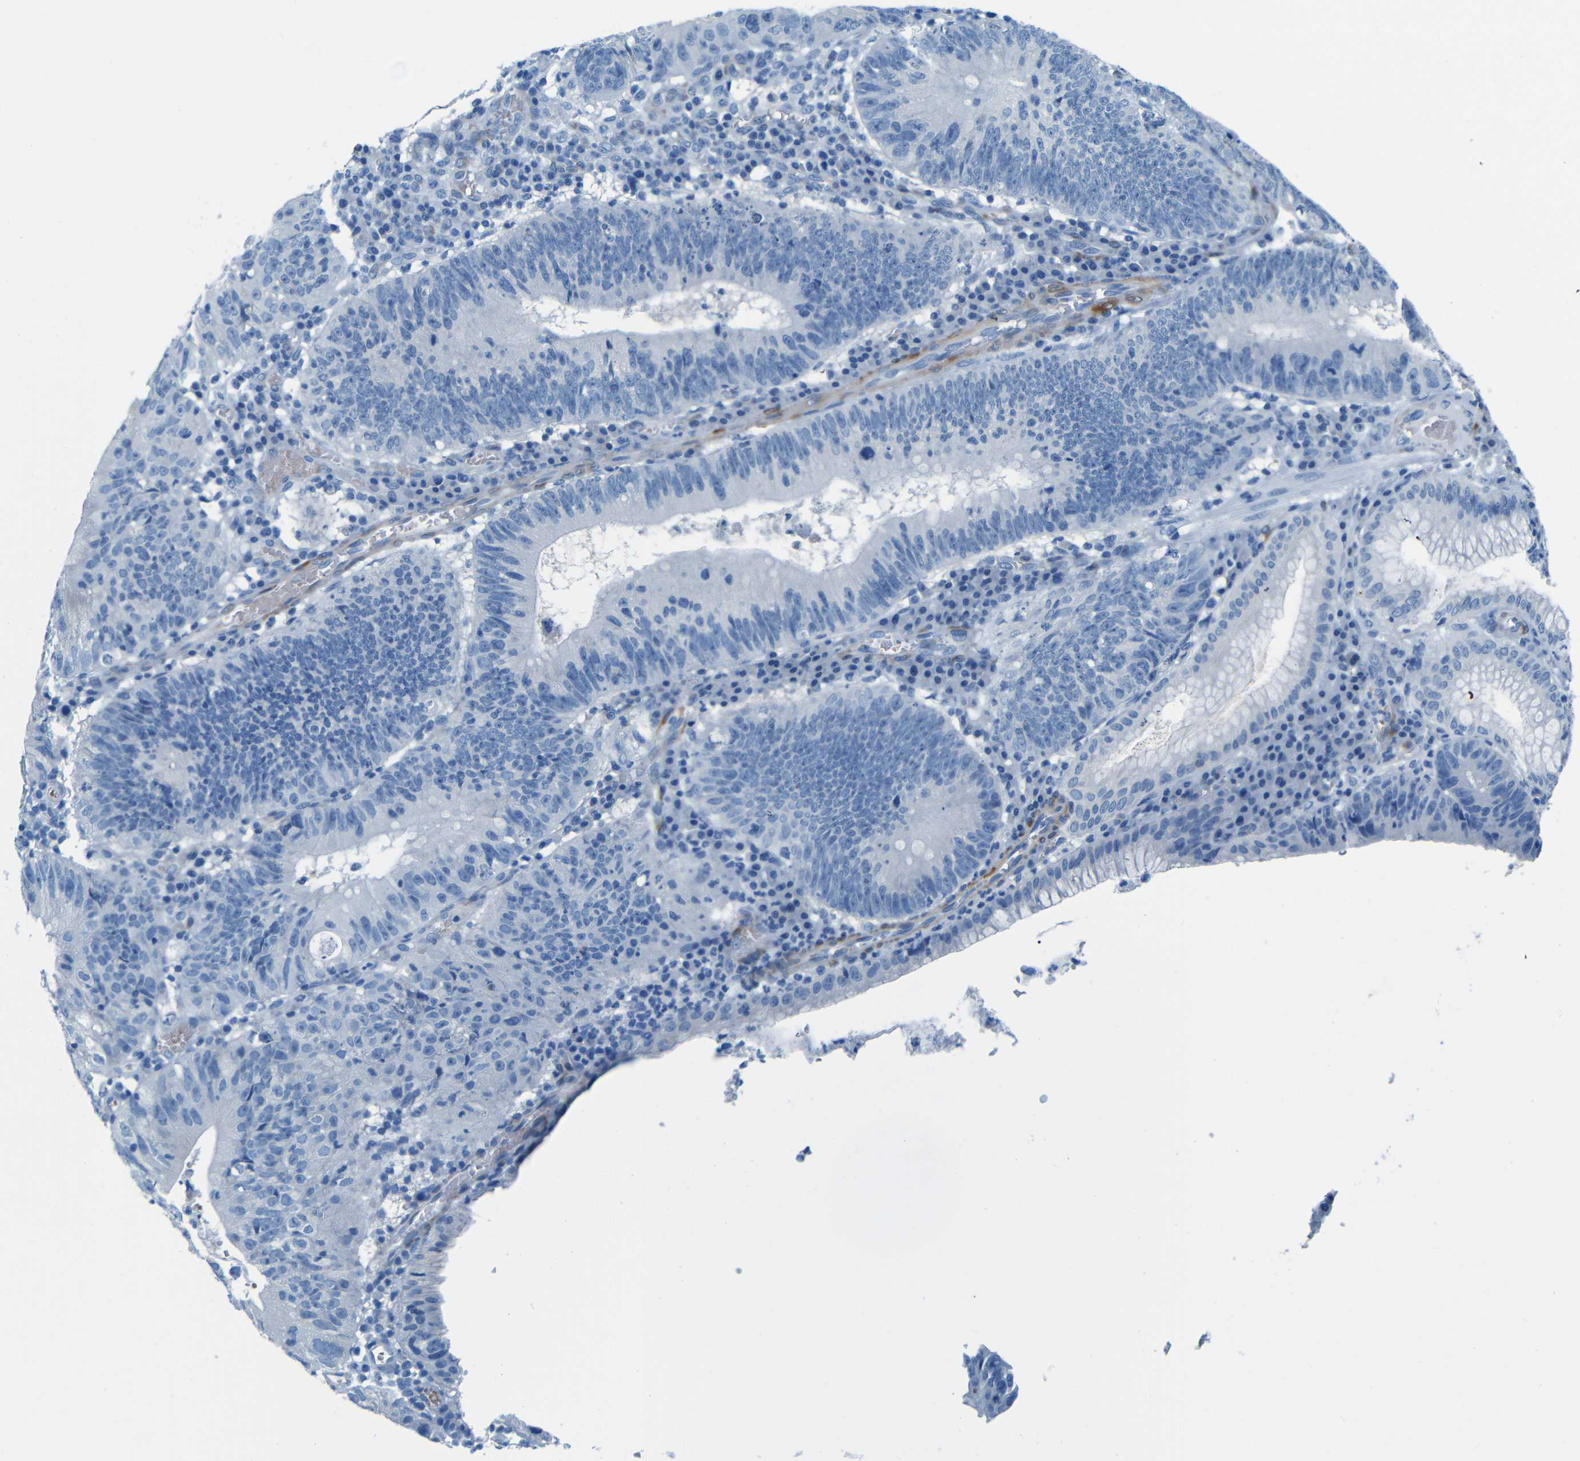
{"staining": {"intensity": "negative", "quantity": "none", "location": "none"}, "tissue": "stomach cancer", "cell_type": "Tumor cells", "image_type": "cancer", "snomed": [{"axis": "morphology", "description": "Adenocarcinoma, NOS"}, {"axis": "topography", "description": "Stomach"}], "caption": "Image shows no significant protein staining in tumor cells of adenocarcinoma (stomach).", "gene": "MAP2", "patient": {"sex": "male", "age": 59}}